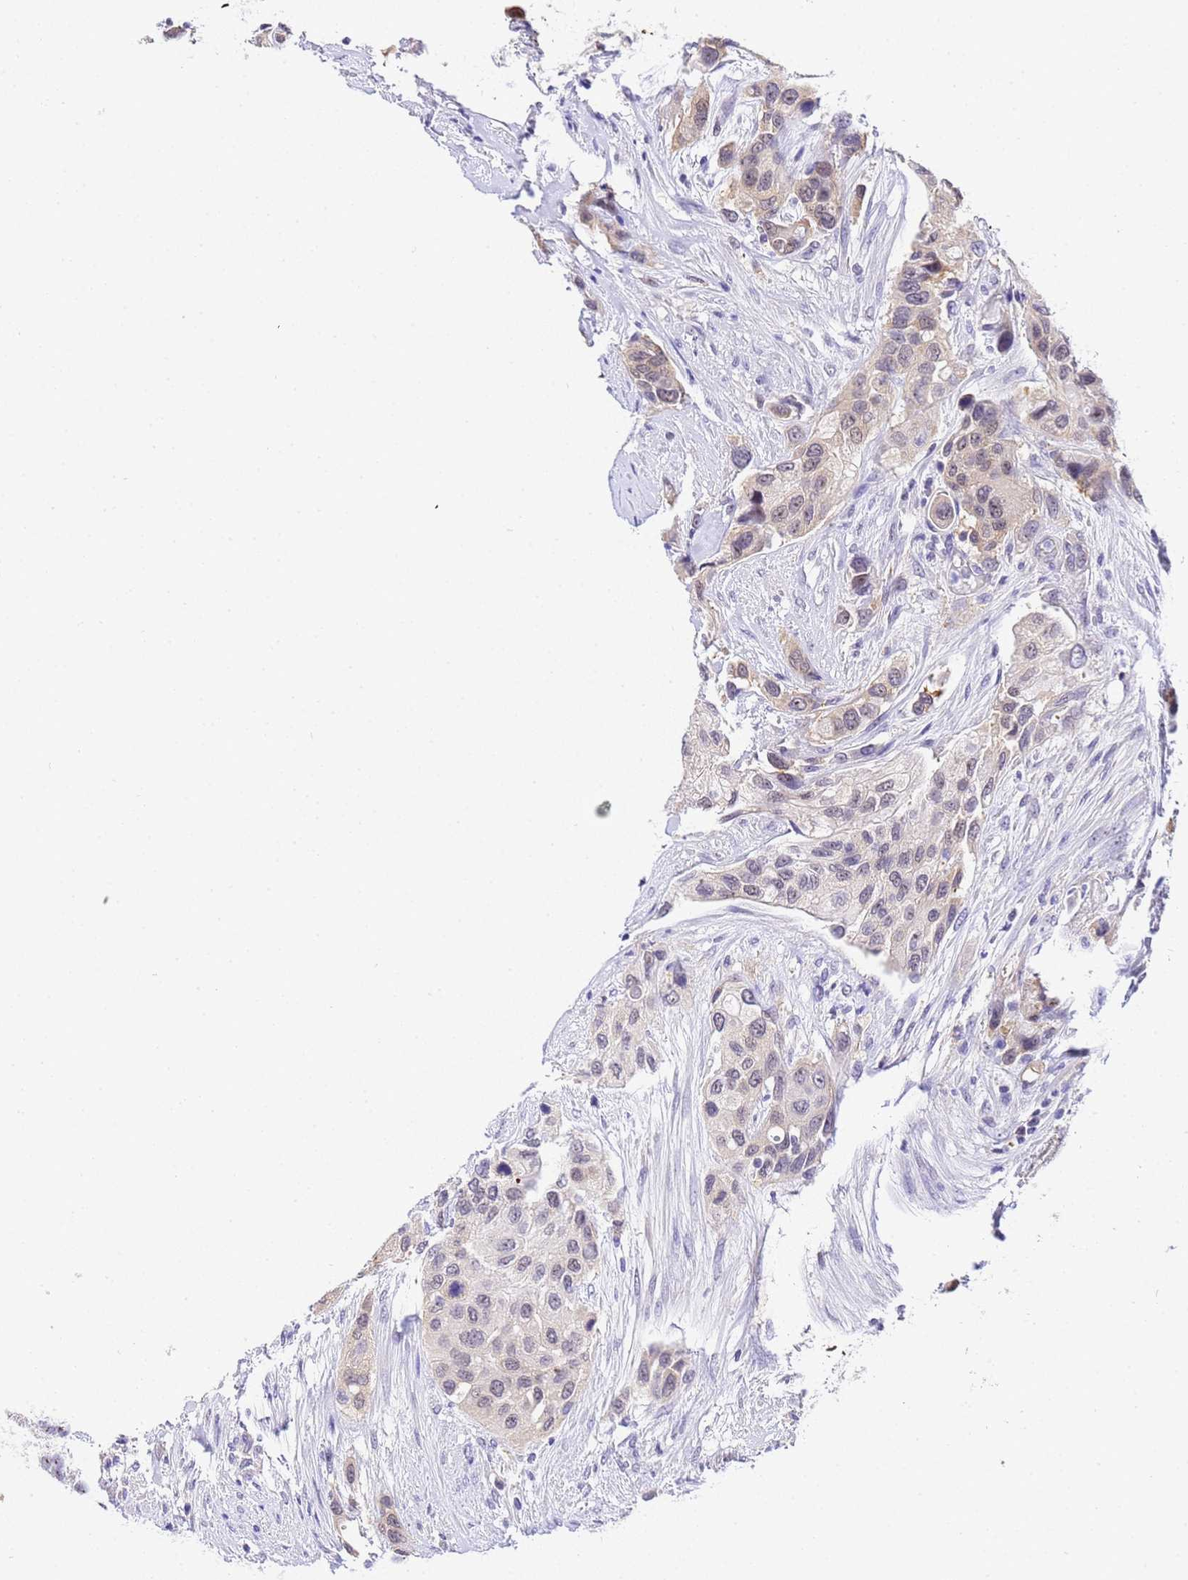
{"staining": {"intensity": "weak", "quantity": "<25%", "location": "nuclear"}, "tissue": "urothelial cancer", "cell_type": "Tumor cells", "image_type": "cancer", "snomed": [{"axis": "morphology", "description": "Normal tissue, NOS"}, {"axis": "morphology", "description": "Urothelial carcinoma, High grade"}, {"axis": "topography", "description": "Vascular tissue"}, {"axis": "topography", "description": "Urinary bladder"}], "caption": "Immunohistochemistry (IHC) micrograph of high-grade urothelial carcinoma stained for a protein (brown), which displays no positivity in tumor cells.", "gene": "ACTL6B", "patient": {"sex": "female", "age": 56}}